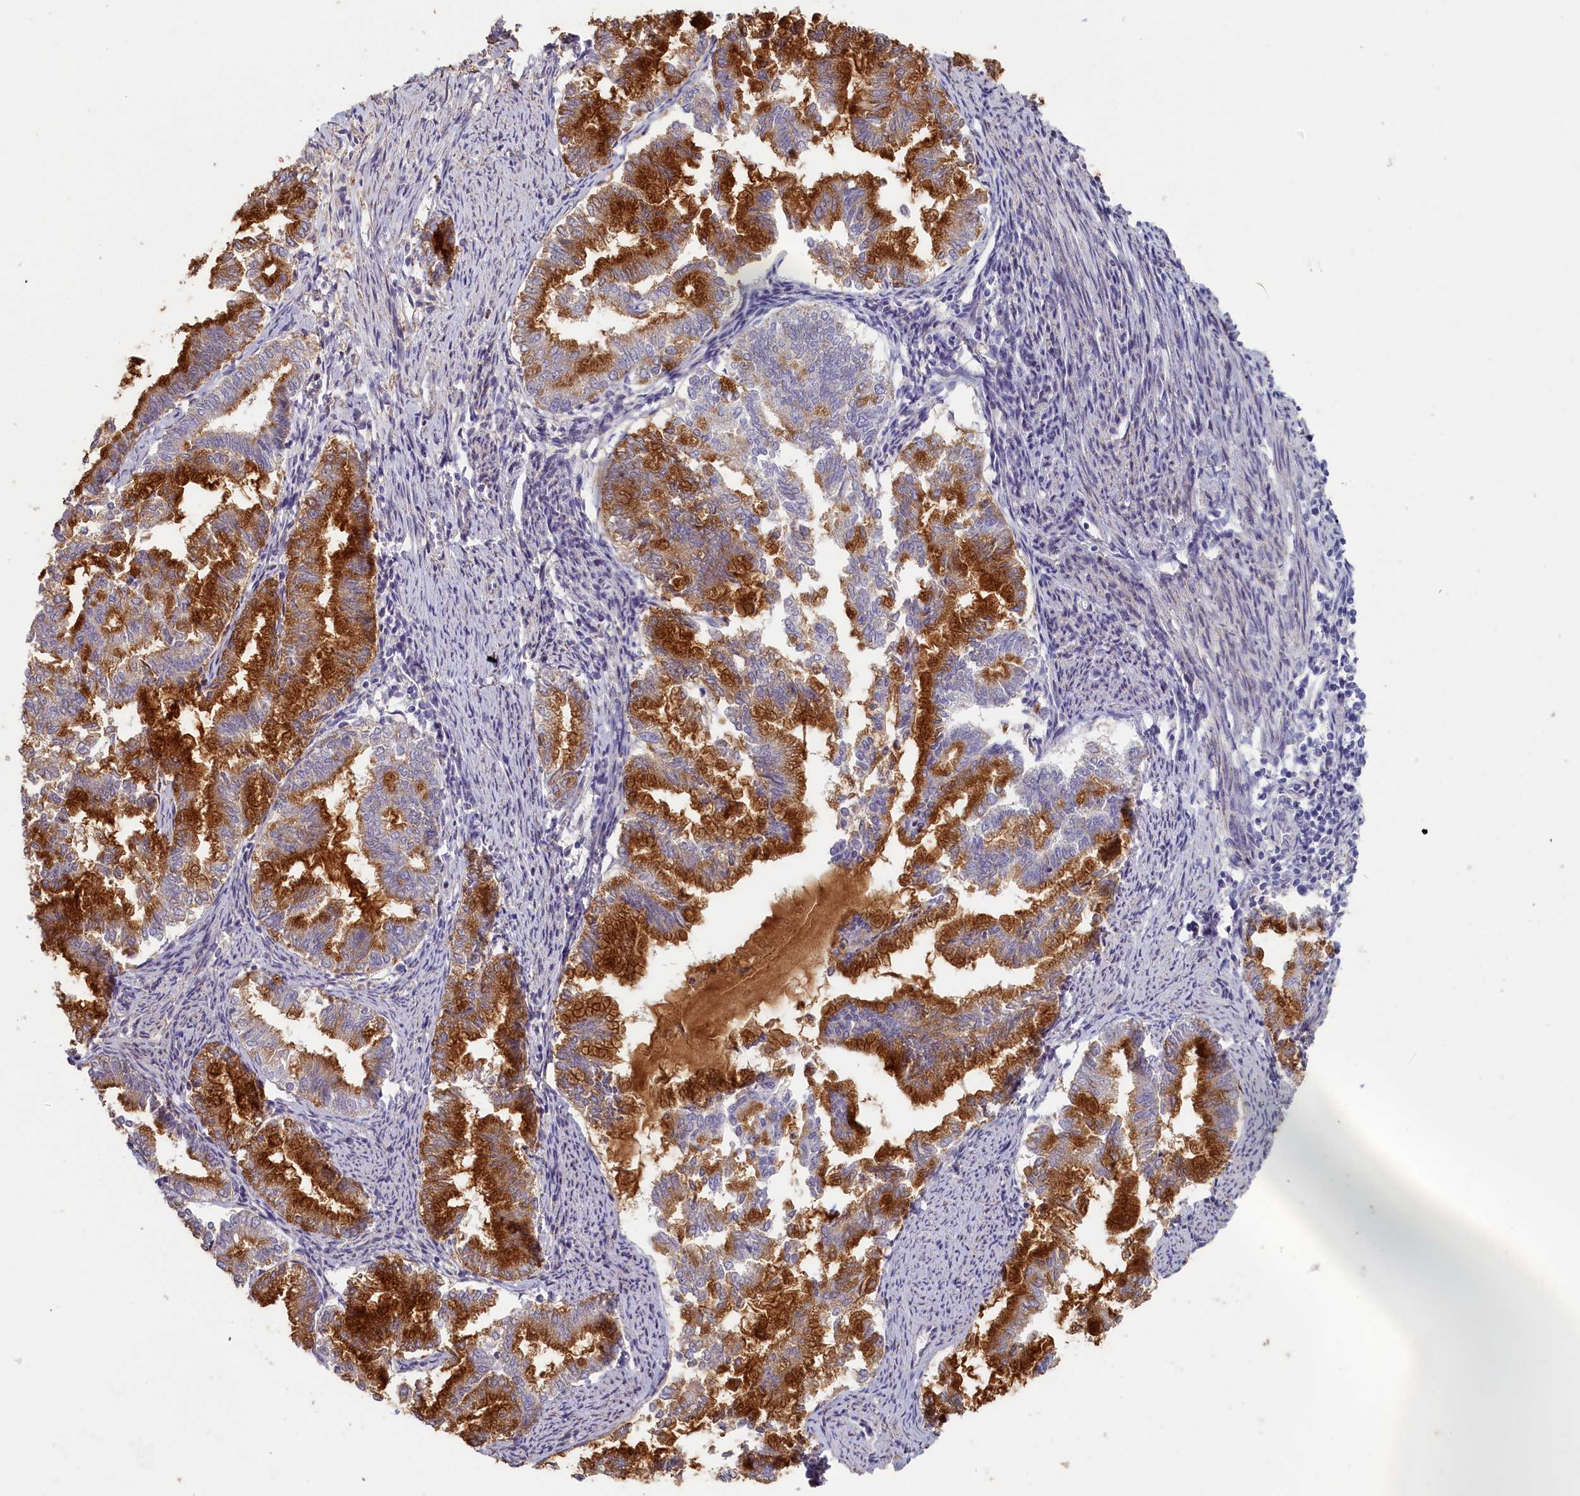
{"staining": {"intensity": "strong", "quantity": "25%-75%", "location": "cytoplasmic/membranous"}, "tissue": "endometrial cancer", "cell_type": "Tumor cells", "image_type": "cancer", "snomed": [{"axis": "morphology", "description": "Adenocarcinoma, NOS"}, {"axis": "topography", "description": "Endometrium"}], "caption": "Immunohistochemical staining of endometrial adenocarcinoma exhibits strong cytoplasmic/membranous protein positivity in about 25%-75% of tumor cells.", "gene": "STX16", "patient": {"sex": "female", "age": 79}}